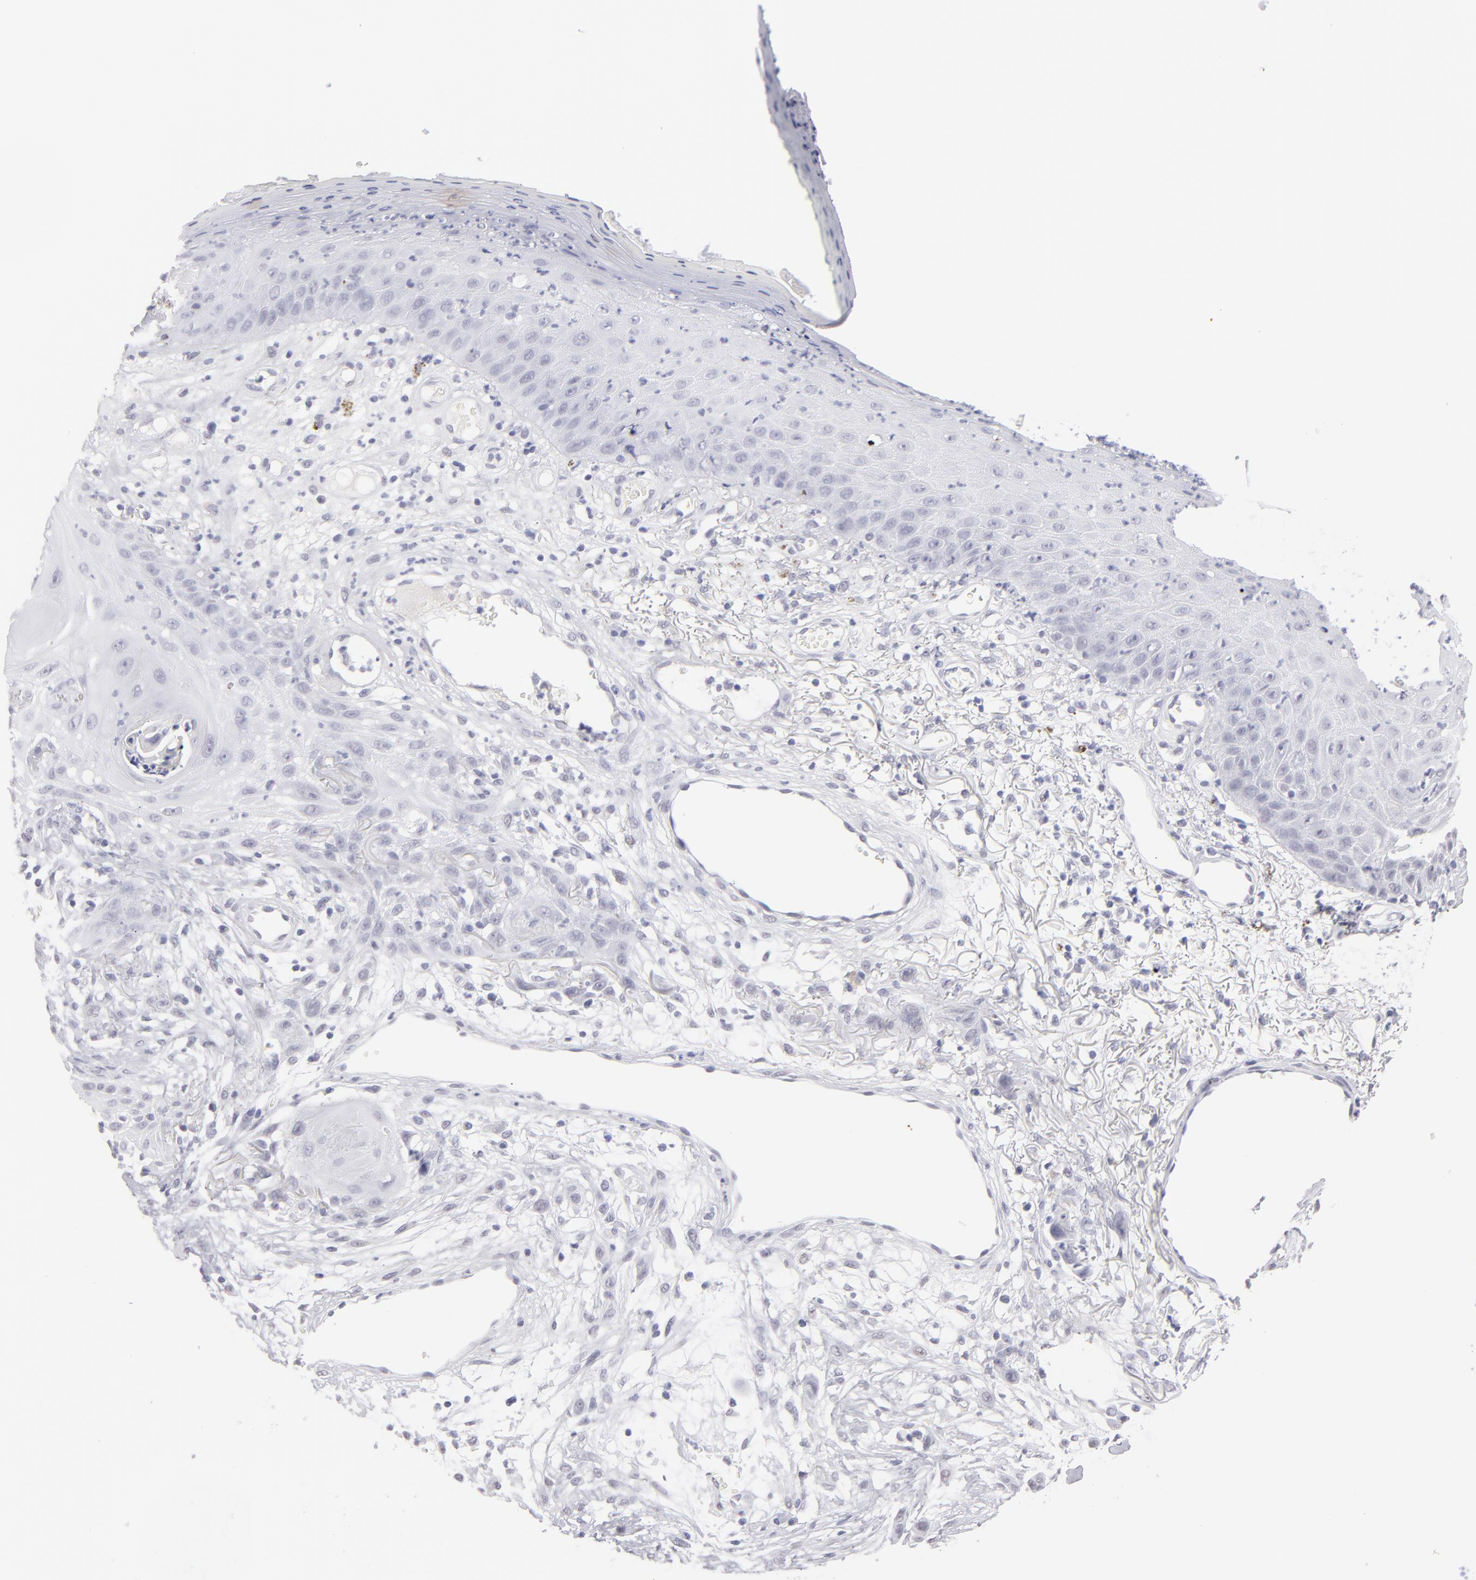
{"staining": {"intensity": "negative", "quantity": "none", "location": "none"}, "tissue": "skin cancer", "cell_type": "Tumor cells", "image_type": "cancer", "snomed": [{"axis": "morphology", "description": "Squamous cell carcinoma, NOS"}, {"axis": "topography", "description": "Skin"}], "caption": "An immunohistochemistry micrograph of skin squamous cell carcinoma is shown. There is no staining in tumor cells of skin squamous cell carcinoma.", "gene": "ALDOB", "patient": {"sex": "female", "age": 59}}